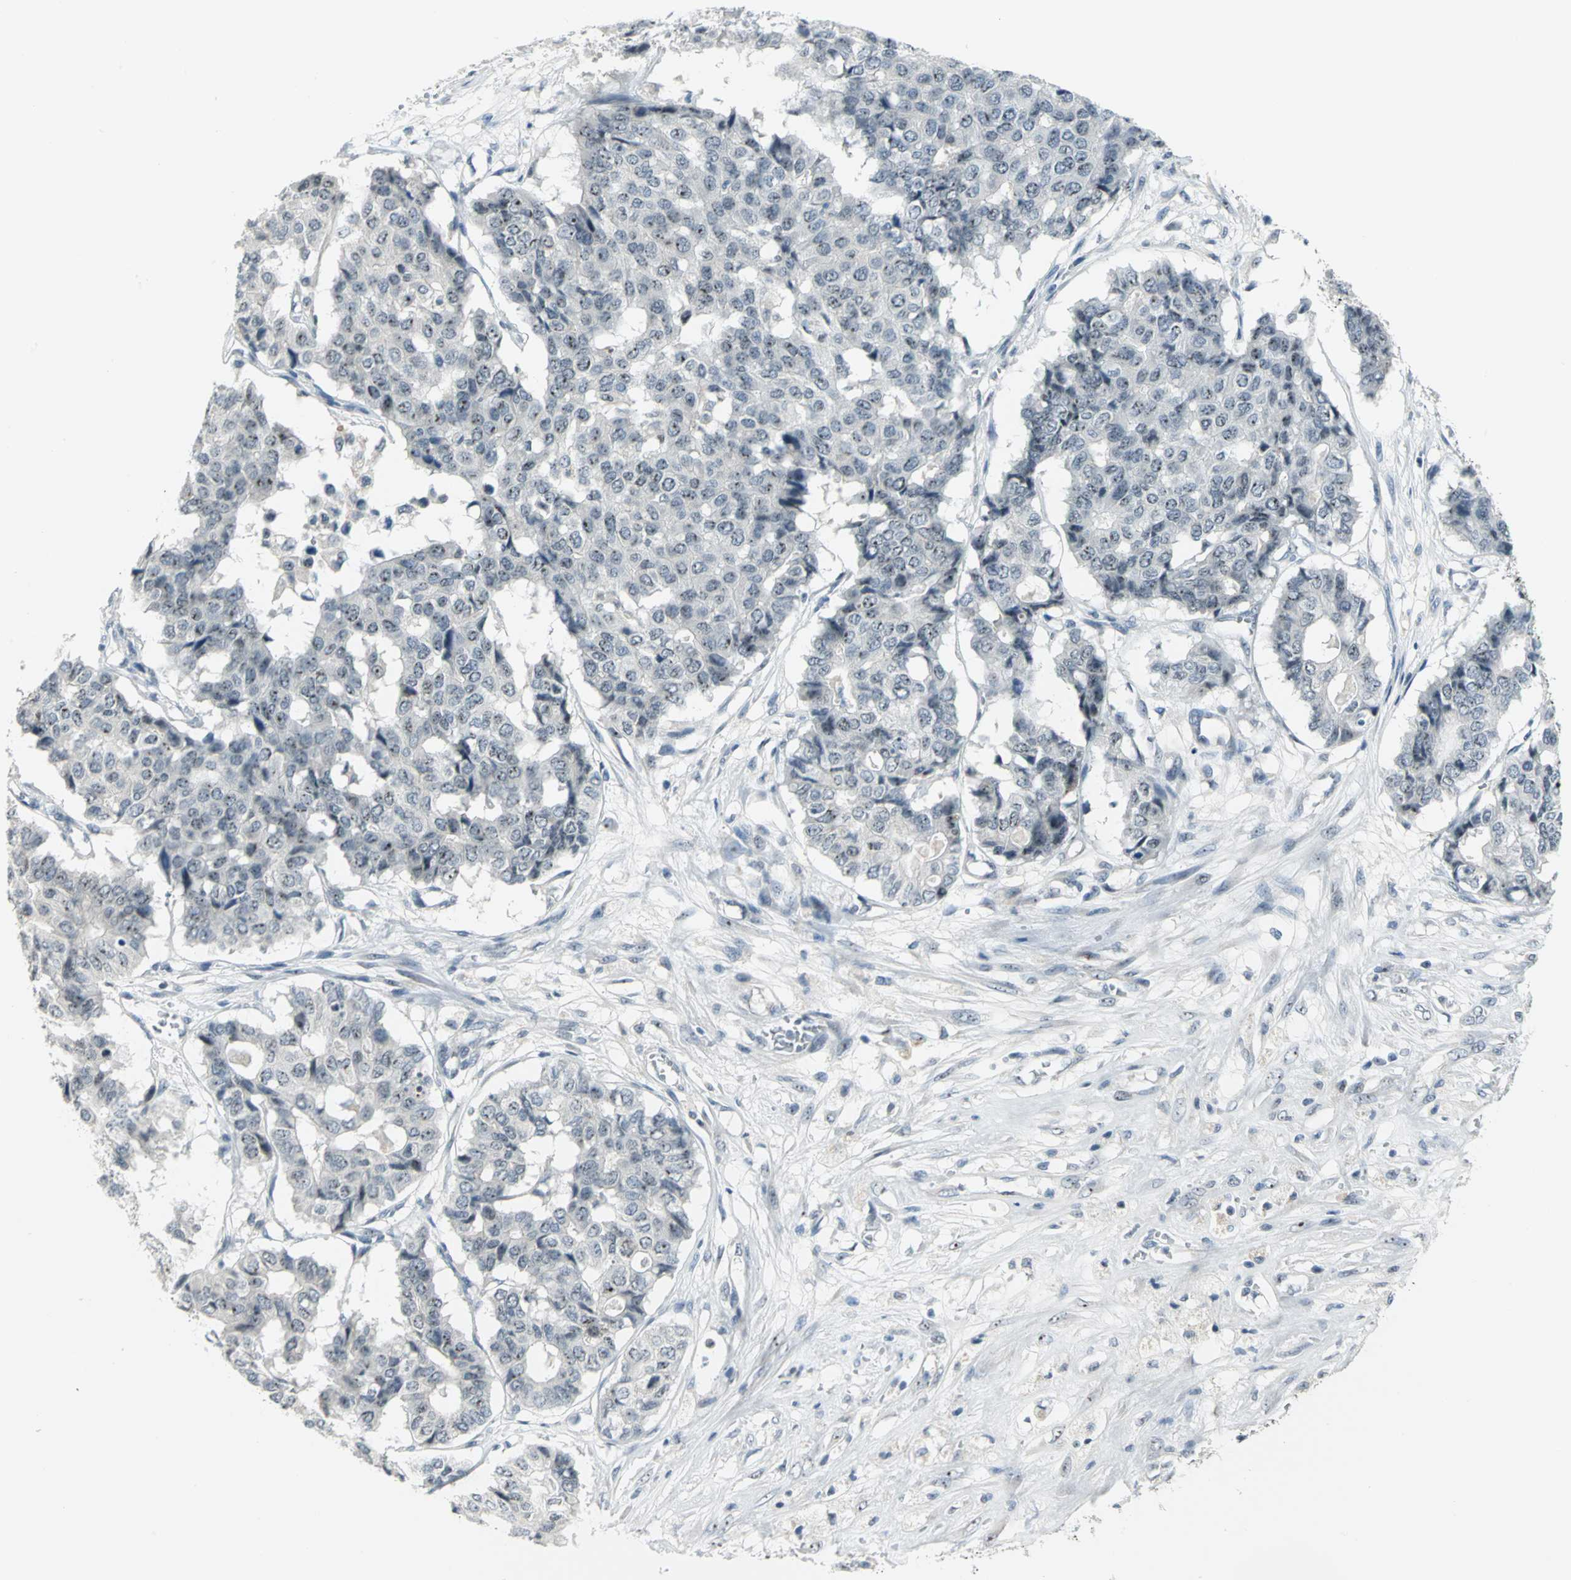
{"staining": {"intensity": "moderate", "quantity": ">75%", "location": "nuclear"}, "tissue": "pancreatic cancer", "cell_type": "Tumor cells", "image_type": "cancer", "snomed": [{"axis": "morphology", "description": "Adenocarcinoma, NOS"}, {"axis": "topography", "description": "Pancreas"}], "caption": "High-power microscopy captured an immunohistochemistry micrograph of pancreatic adenocarcinoma, revealing moderate nuclear expression in approximately >75% of tumor cells.", "gene": "MYBBP1A", "patient": {"sex": "male", "age": 50}}